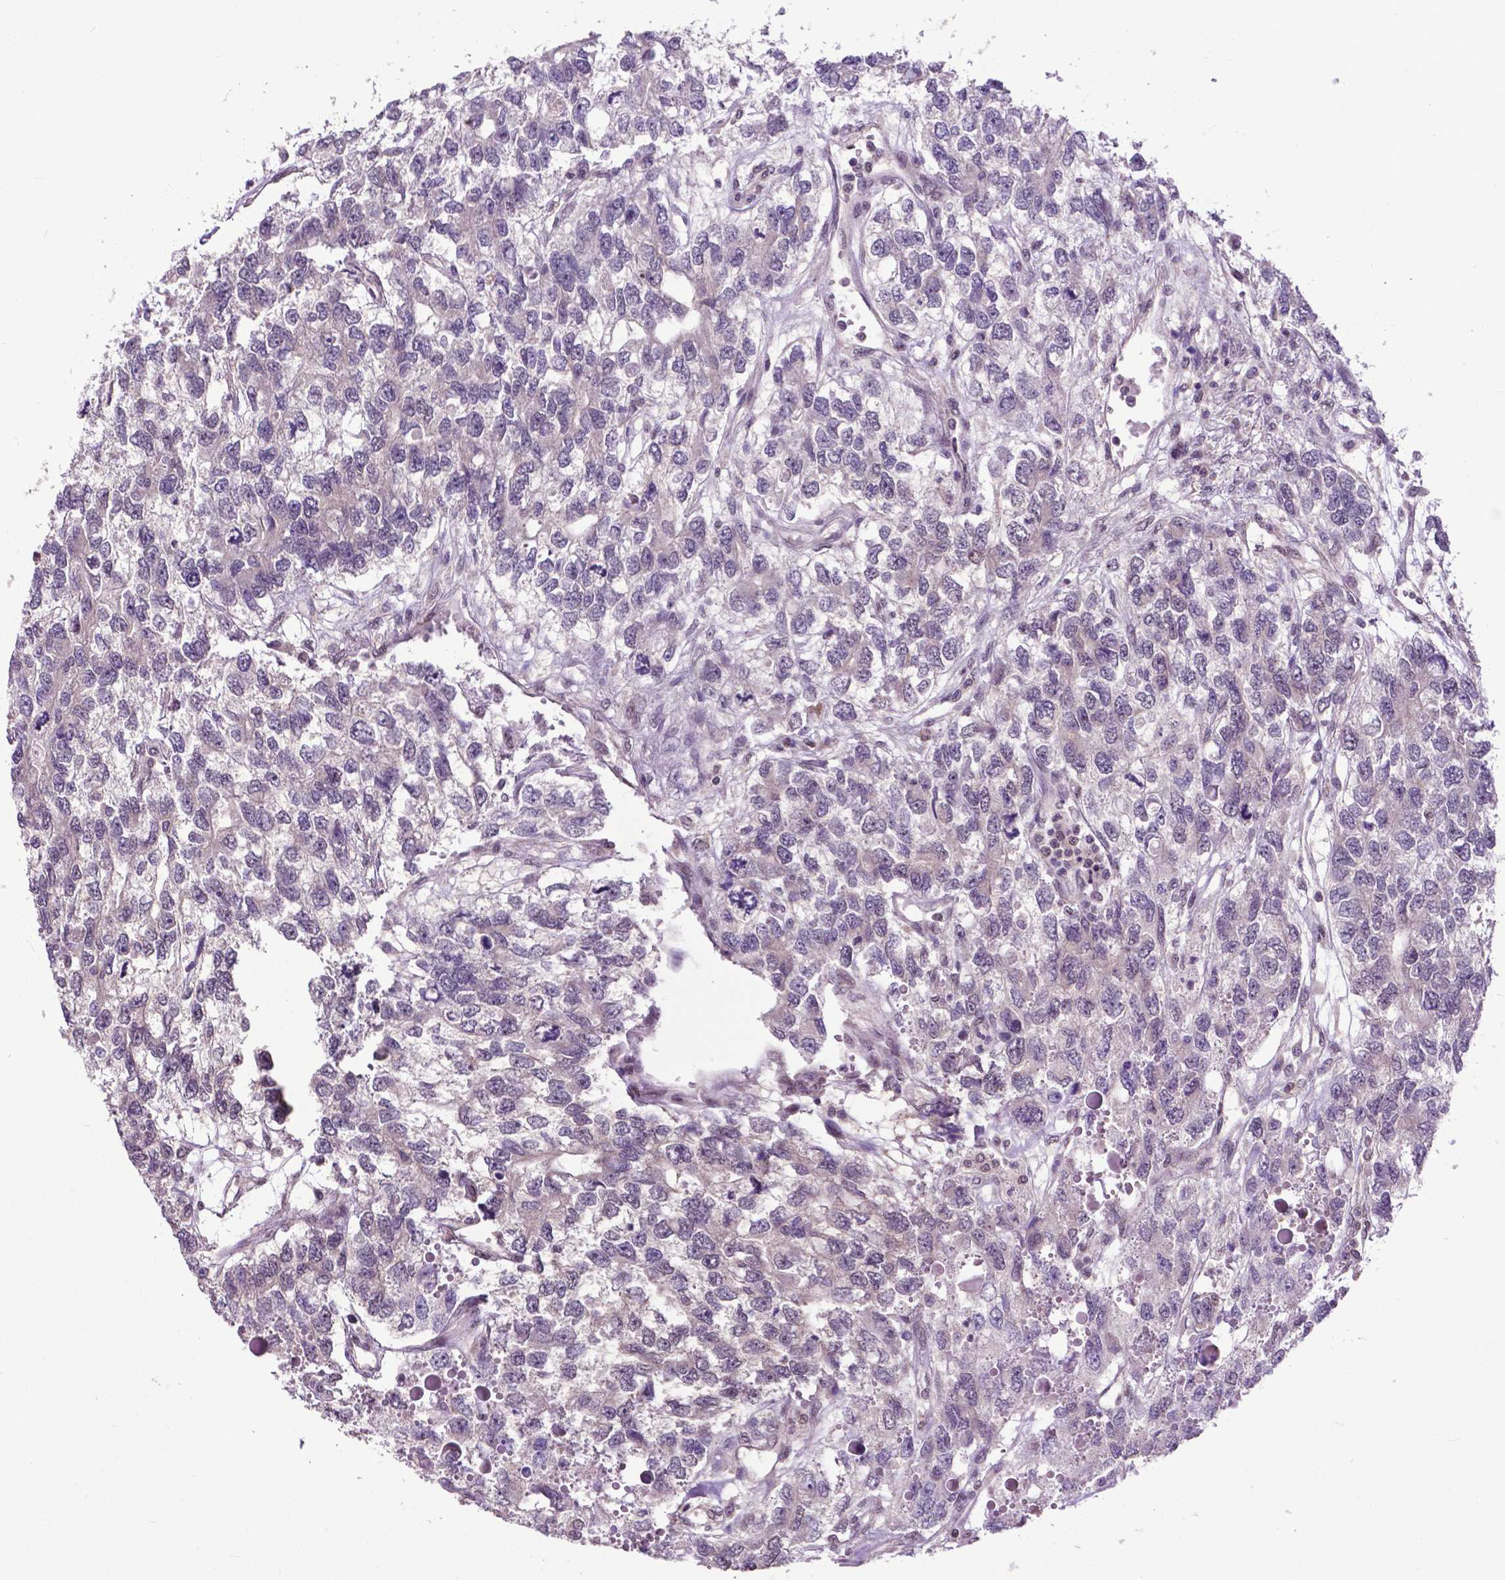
{"staining": {"intensity": "negative", "quantity": "none", "location": "none"}, "tissue": "testis cancer", "cell_type": "Tumor cells", "image_type": "cancer", "snomed": [{"axis": "morphology", "description": "Seminoma, NOS"}, {"axis": "topography", "description": "Testis"}], "caption": "Immunohistochemistry (IHC) photomicrograph of neoplastic tissue: human testis seminoma stained with DAB (3,3'-diaminobenzidine) reveals no significant protein positivity in tumor cells. (Brightfield microscopy of DAB immunohistochemistry at high magnification).", "gene": "FAF1", "patient": {"sex": "male", "age": 52}}